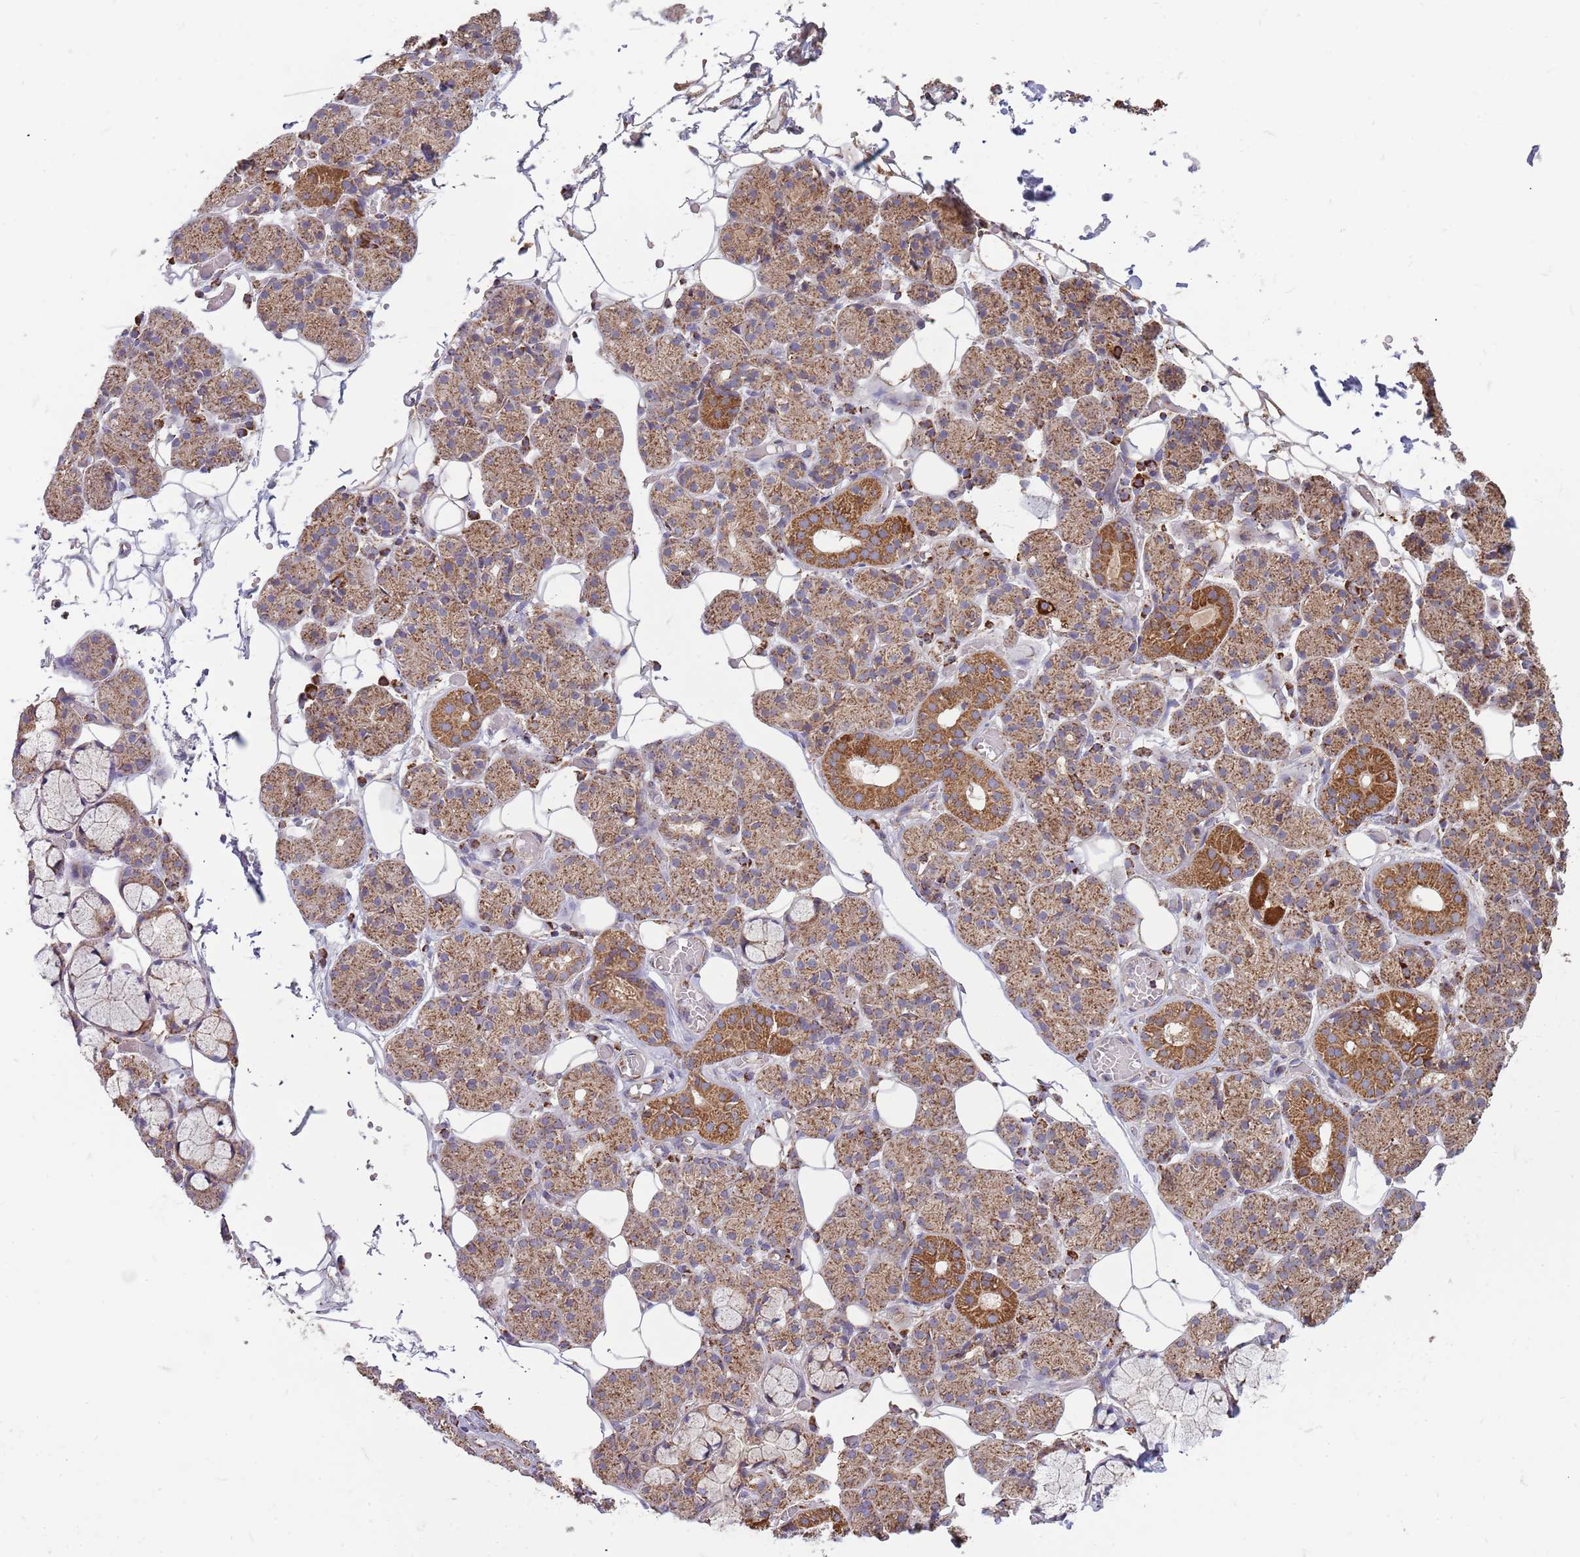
{"staining": {"intensity": "strong", "quantity": "25%-75%", "location": "cytoplasmic/membranous"}, "tissue": "salivary gland", "cell_type": "Glandular cells", "image_type": "normal", "snomed": [{"axis": "morphology", "description": "Normal tissue, NOS"}, {"axis": "topography", "description": "Salivary gland"}], "caption": "Immunohistochemical staining of normal salivary gland shows strong cytoplasmic/membranous protein positivity in approximately 25%-75% of glandular cells. (brown staining indicates protein expression, while blue staining denotes nuclei).", "gene": "VPS16", "patient": {"sex": "male", "age": 63}}